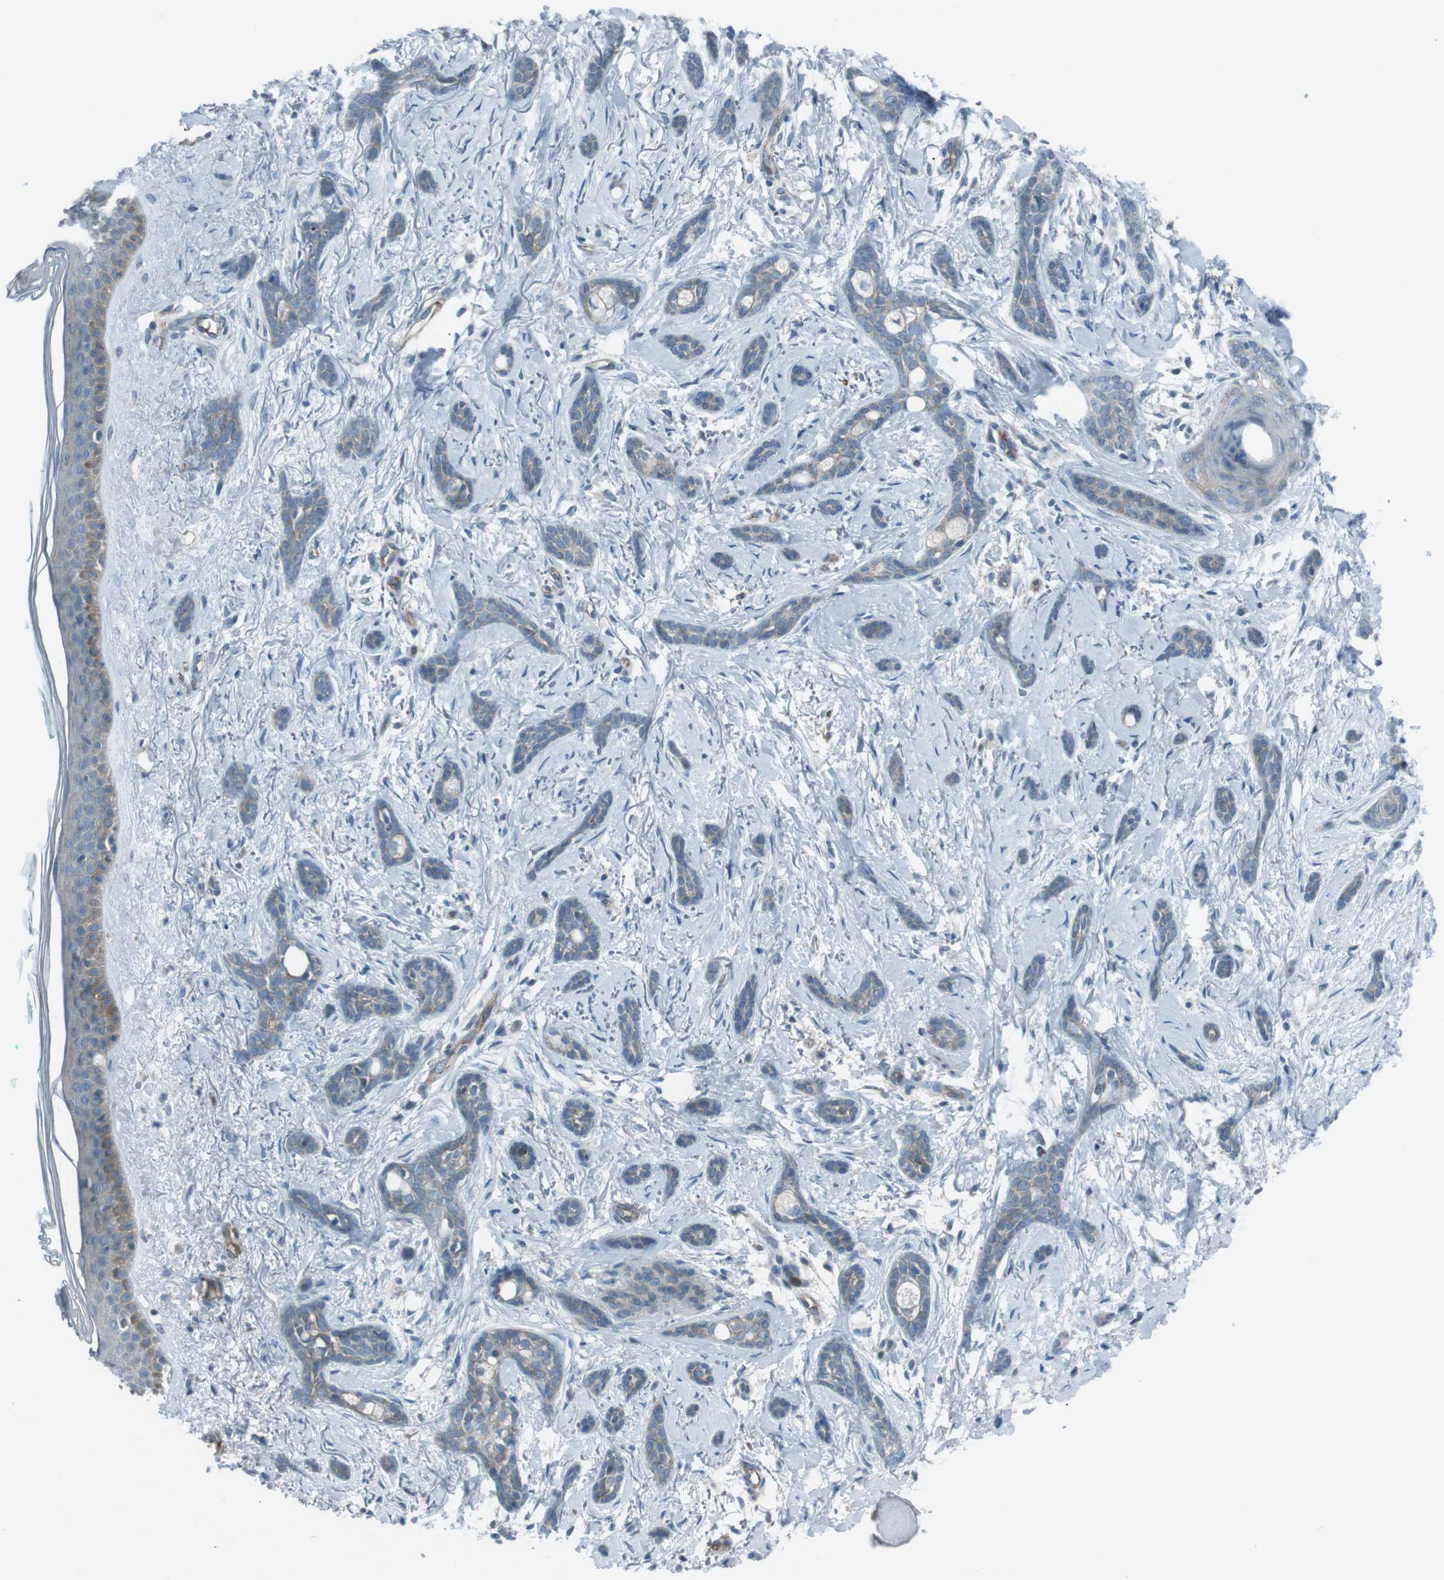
{"staining": {"intensity": "negative", "quantity": "none", "location": "none"}, "tissue": "skin cancer", "cell_type": "Tumor cells", "image_type": "cancer", "snomed": [{"axis": "morphology", "description": "Basal cell carcinoma"}, {"axis": "morphology", "description": "Adnexal tumor, benign"}, {"axis": "topography", "description": "Skin"}], "caption": "This image is of skin cancer (basal cell carcinoma) stained with immunohistochemistry to label a protein in brown with the nuclei are counter-stained blue. There is no staining in tumor cells.", "gene": "SPTA1", "patient": {"sex": "female", "age": 42}}